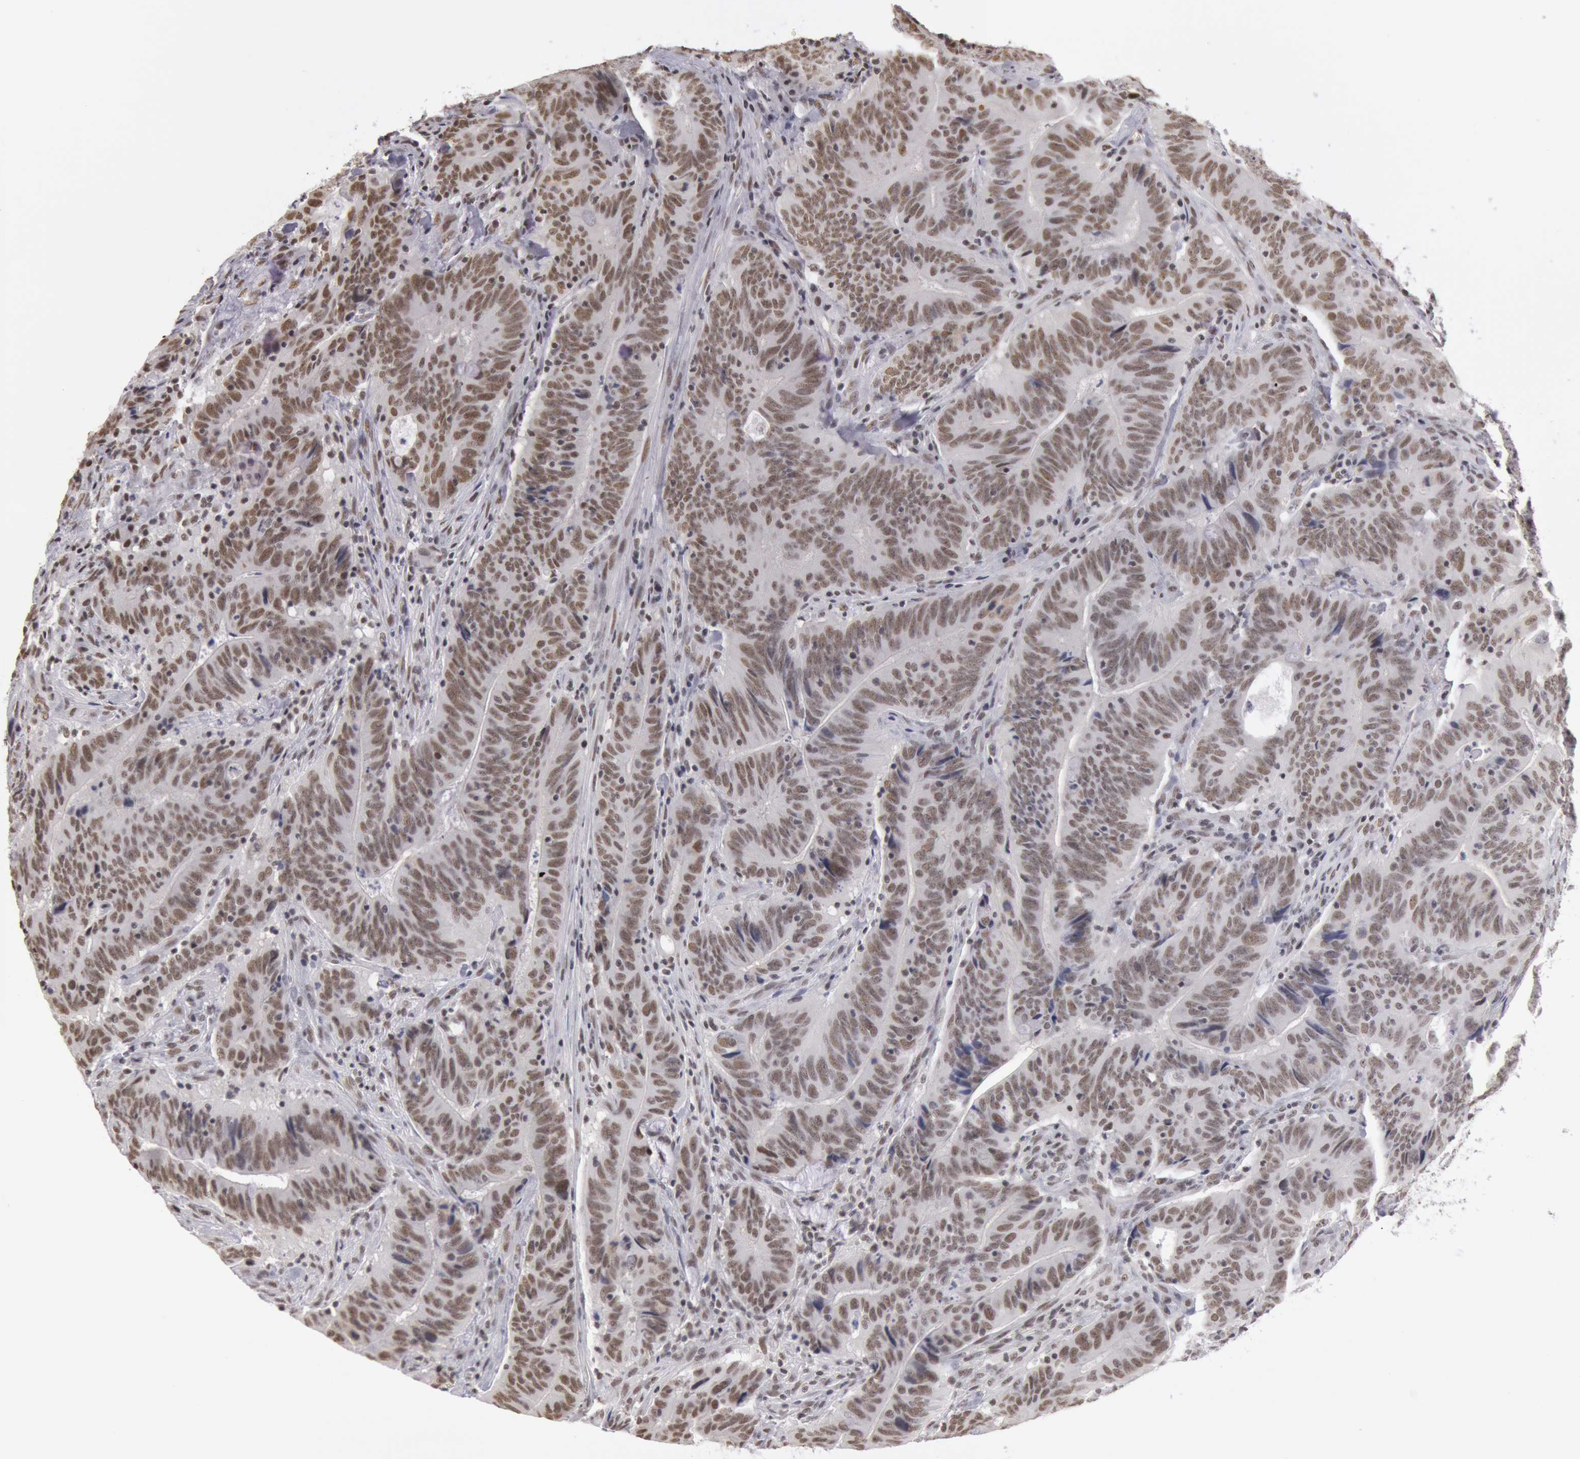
{"staining": {"intensity": "strong", "quantity": "25%-75%", "location": "nuclear"}, "tissue": "colorectal cancer", "cell_type": "Tumor cells", "image_type": "cancer", "snomed": [{"axis": "morphology", "description": "Adenocarcinoma, NOS"}, {"axis": "topography", "description": "Colon"}], "caption": "Immunohistochemical staining of human colorectal cancer displays high levels of strong nuclear protein positivity in approximately 25%-75% of tumor cells.", "gene": "ESS2", "patient": {"sex": "male", "age": 54}}